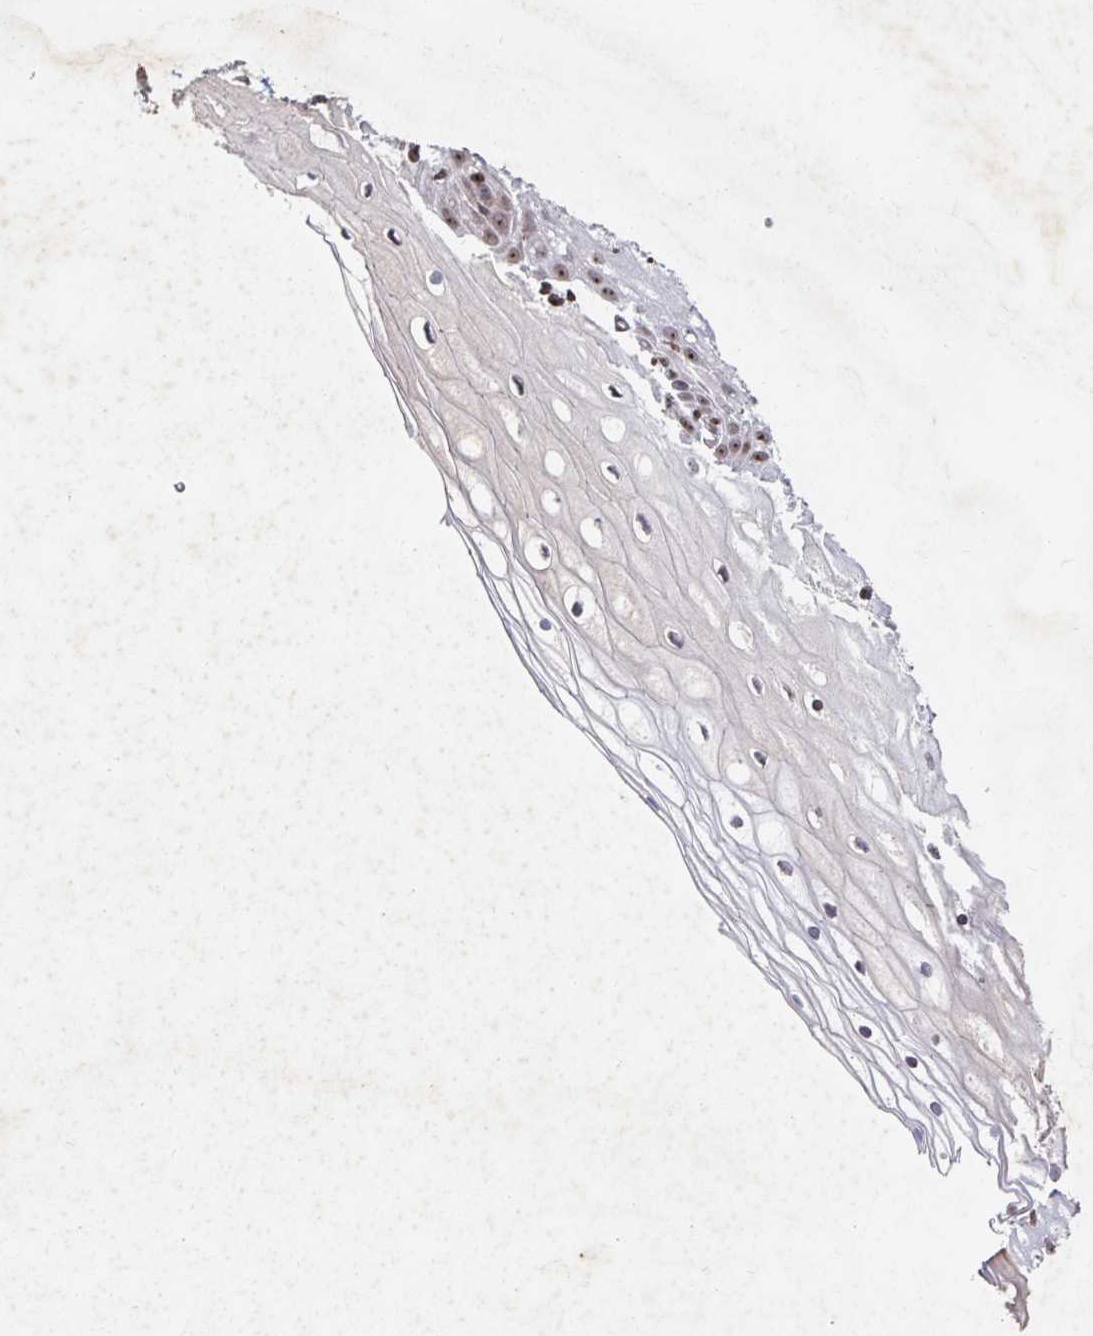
{"staining": {"intensity": "moderate", "quantity": ">75%", "location": "nuclear"}, "tissue": "cervix", "cell_type": "Glandular cells", "image_type": "normal", "snomed": [{"axis": "morphology", "description": "Normal tissue, NOS"}, {"axis": "topography", "description": "Cervix"}], "caption": "Cervix stained with a brown dye shows moderate nuclear positive staining in approximately >75% of glandular cells.", "gene": "C19orf53", "patient": {"sex": "female", "age": 36}}